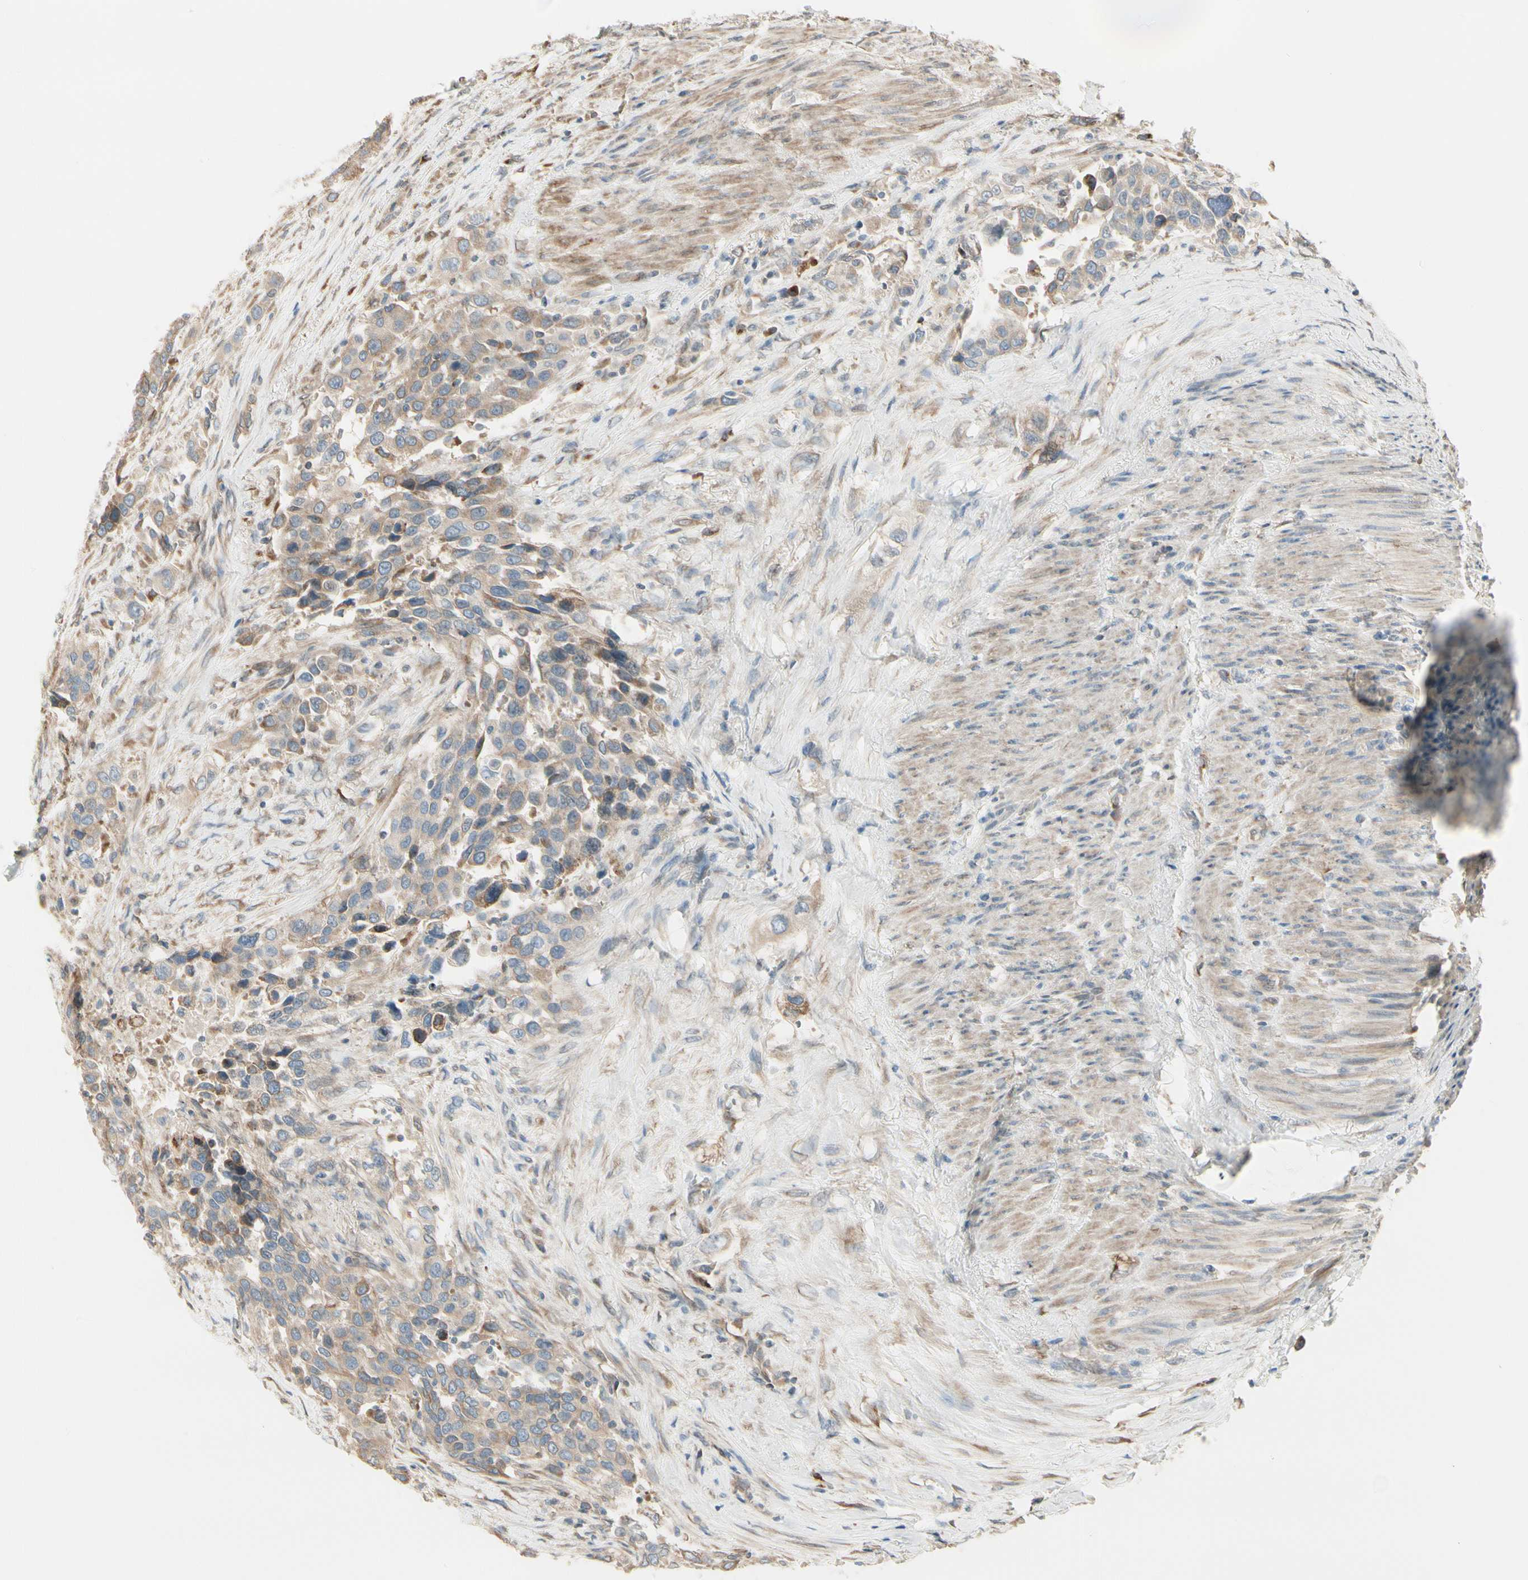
{"staining": {"intensity": "weak", "quantity": ">75%", "location": "cytoplasmic/membranous"}, "tissue": "urothelial cancer", "cell_type": "Tumor cells", "image_type": "cancer", "snomed": [{"axis": "morphology", "description": "Urothelial carcinoma, High grade"}, {"axis": "topography", "description": "Urinary bladder"}], "caption": "A photomicrograph of high-grade urothelial carcinoma stained for a protein demonstrates weak cytoplasmic/membranous brown staining in tumor cells.", "gene": "NUCB2", "patient": {"sex": "female", "age": 80}}